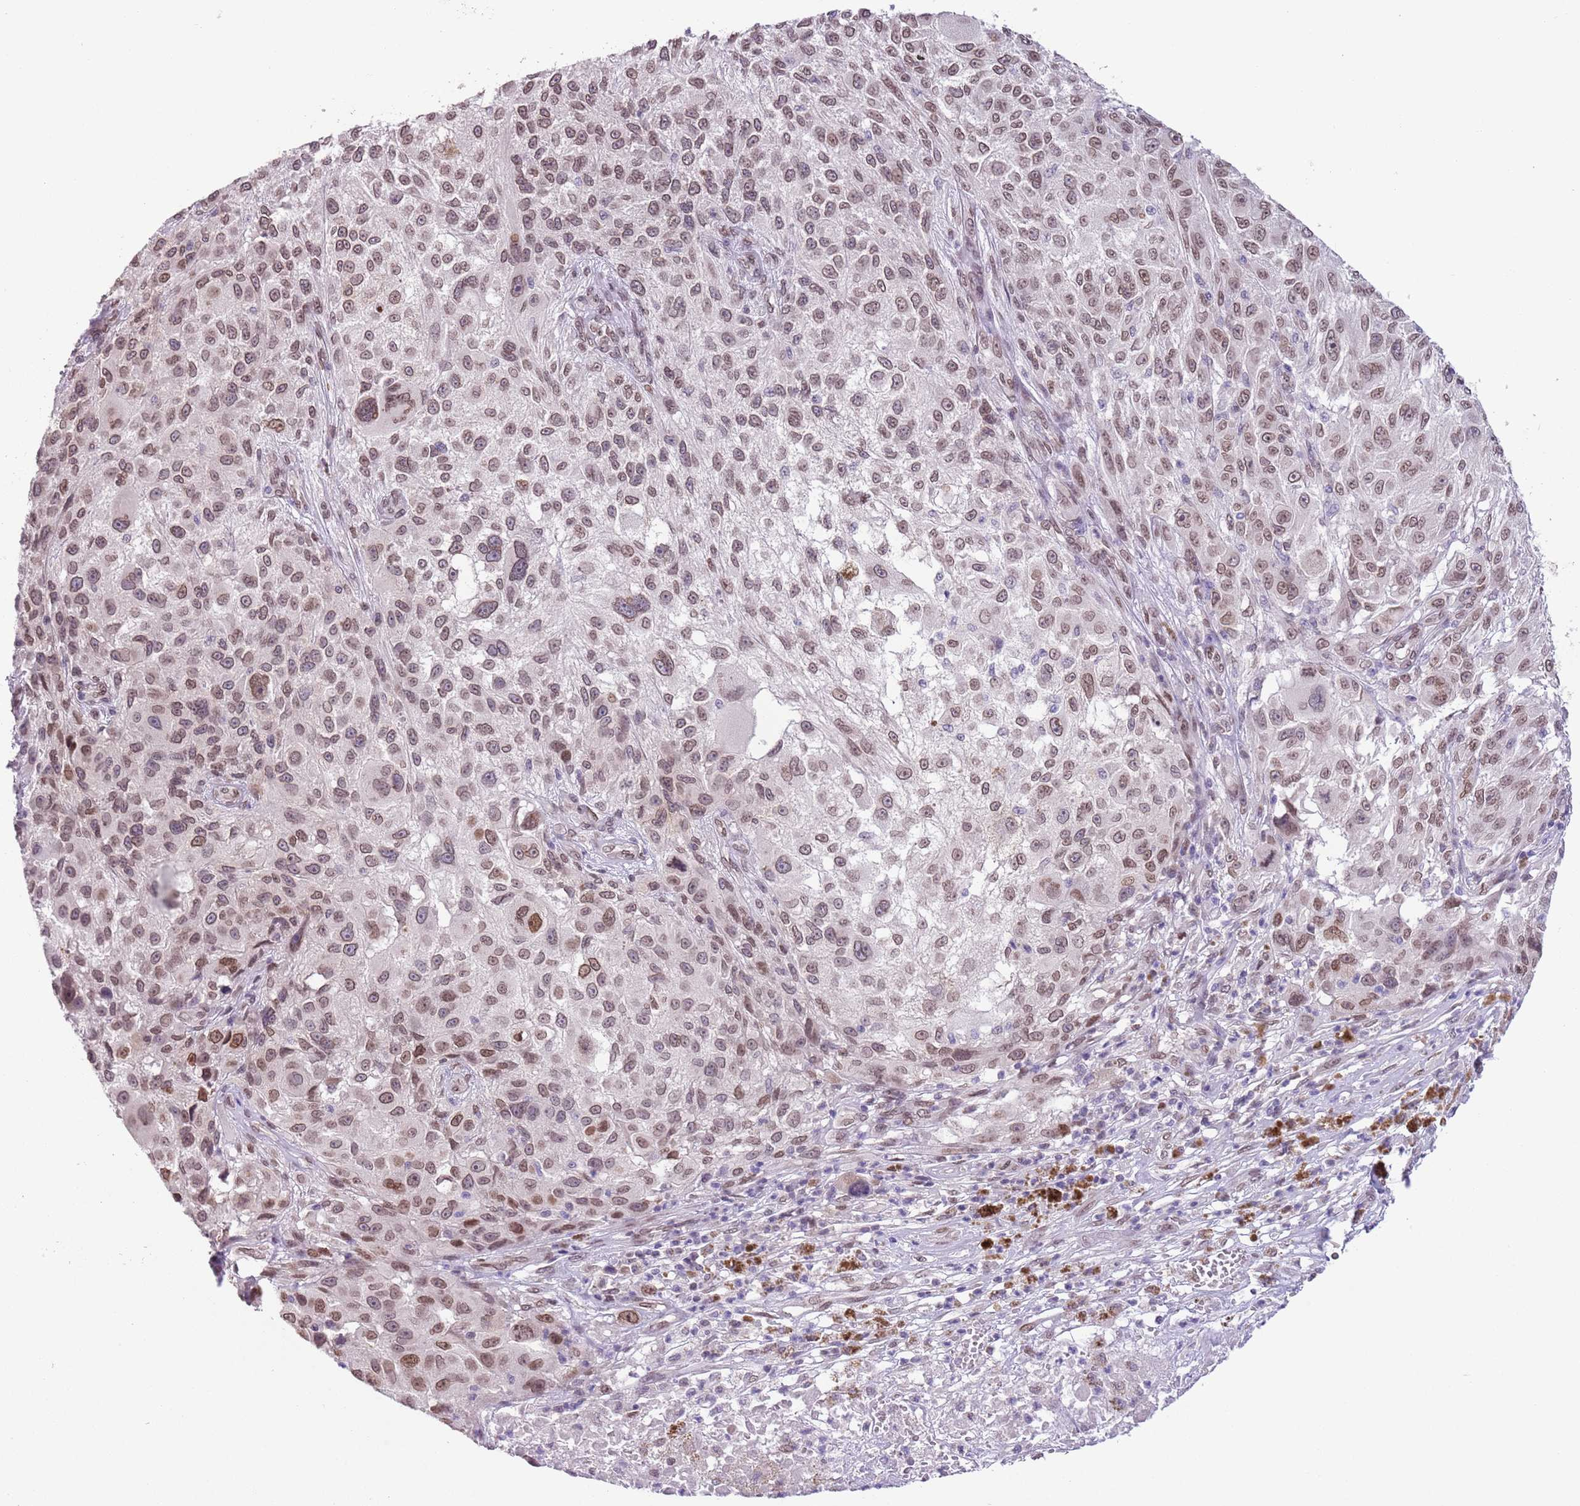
{"staining": {"intensity": "moderate", "quantity": ">75%", "location": "cytoplasmic/membranous,nuclear"}, "tissue": "melanoma", "cell_type": "Tumor cells", "image_type": "cancer", "snomed": [{"axis": "morphology", "description": "Normal morphology"}, {"axis": "morphology", "description": "Malignant melanoma, NOS"}, {"axis": "topography", "description": "Skin"}], "caption": "This micrograph demonstrates IHC staining of human melanoma, with medium moderate cytoplasmic/membranous and nuclear staining in about >75% of tumor cells.", "gene": "ZGLP1", "patient": {"sex": "female", "age": 72}}